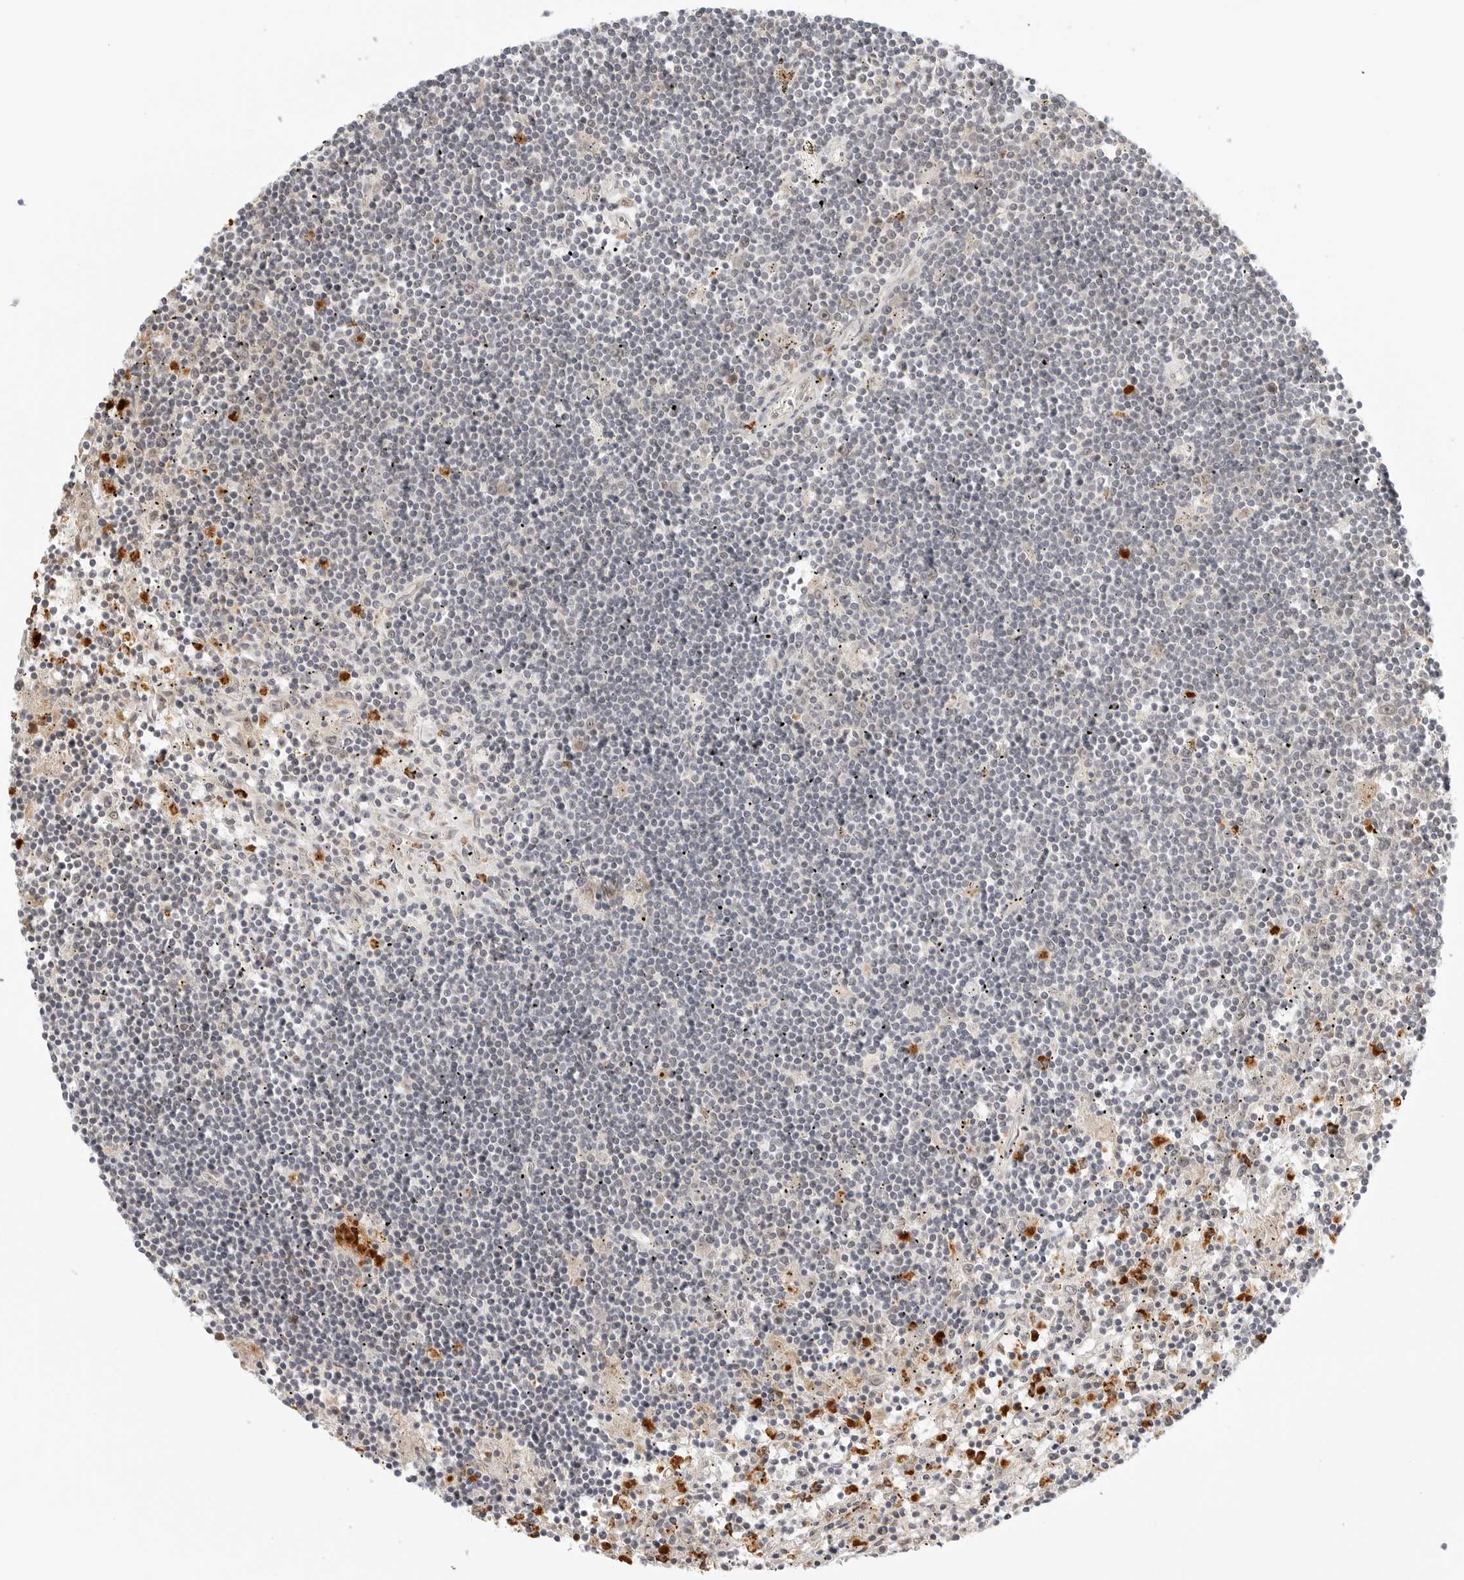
{"staining": {"intensity": "negative", "quantity": "none", "location": "none"}, "tissue": "lymphoma", "cell_type": "Tumor cells", "image_type": "cancer", "snomed": [{"axis": "morphology", "description": "Malignant lymphoma, non-Hodgkin's type, Low grade"}, {"axis": "topography", "description": "Spleen"}], "caption": "This is a micrograph of IHC staining of malignant lymphoma, non-Hodgkin's type (low-grade), which shows no staining in tumor cells.", "gene": "DSCC1", "patient": {"sex": "male", "age": 76}}